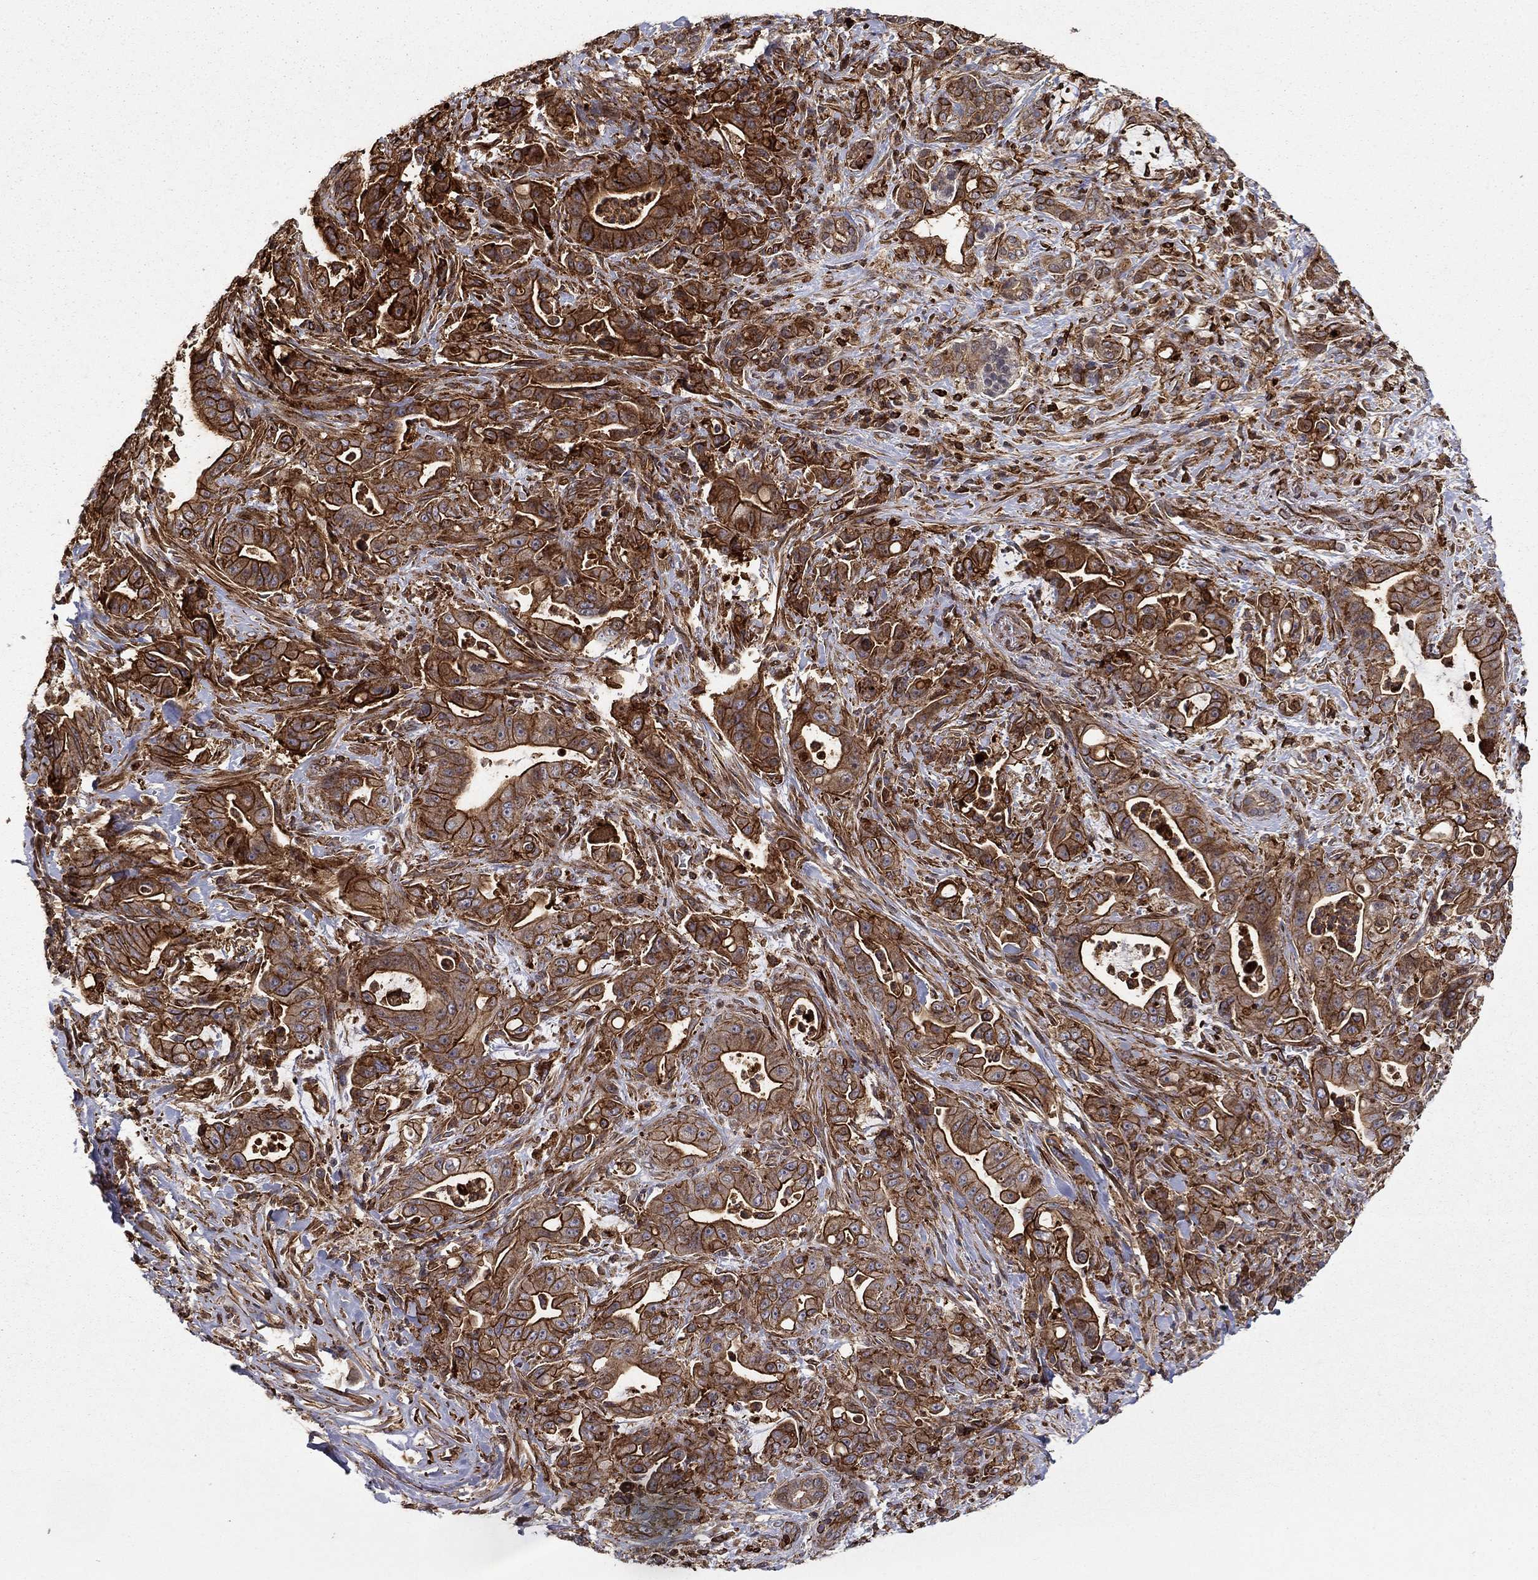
{"staining": {"intensity": "strong", "quantity": ">75%", "location": "cytoplasmic/membranous"}, "tissue": "pancreatic cancer", "cell_type": "Tumor cells", "image_type": "cancer", "snomed": [{"axis": "morphology", "description": "Normal tissue, NOS"}, {"axis": "morphology", "description": "Inflammation, NOS"}, {"axis": "morphology", "description": "Adenocarcinoma, NOS"}, {"axis": "topography", "description": "Pancreas"}], "caption": "Pancreatic adenocarcinoma tissue exhibits strong cytoplasmic/membranous expression in about >75% of tumor cells, visualized by immunohistochemistry.", "gene": "ADM", "patient": {"sex": "male", "age": 57}}